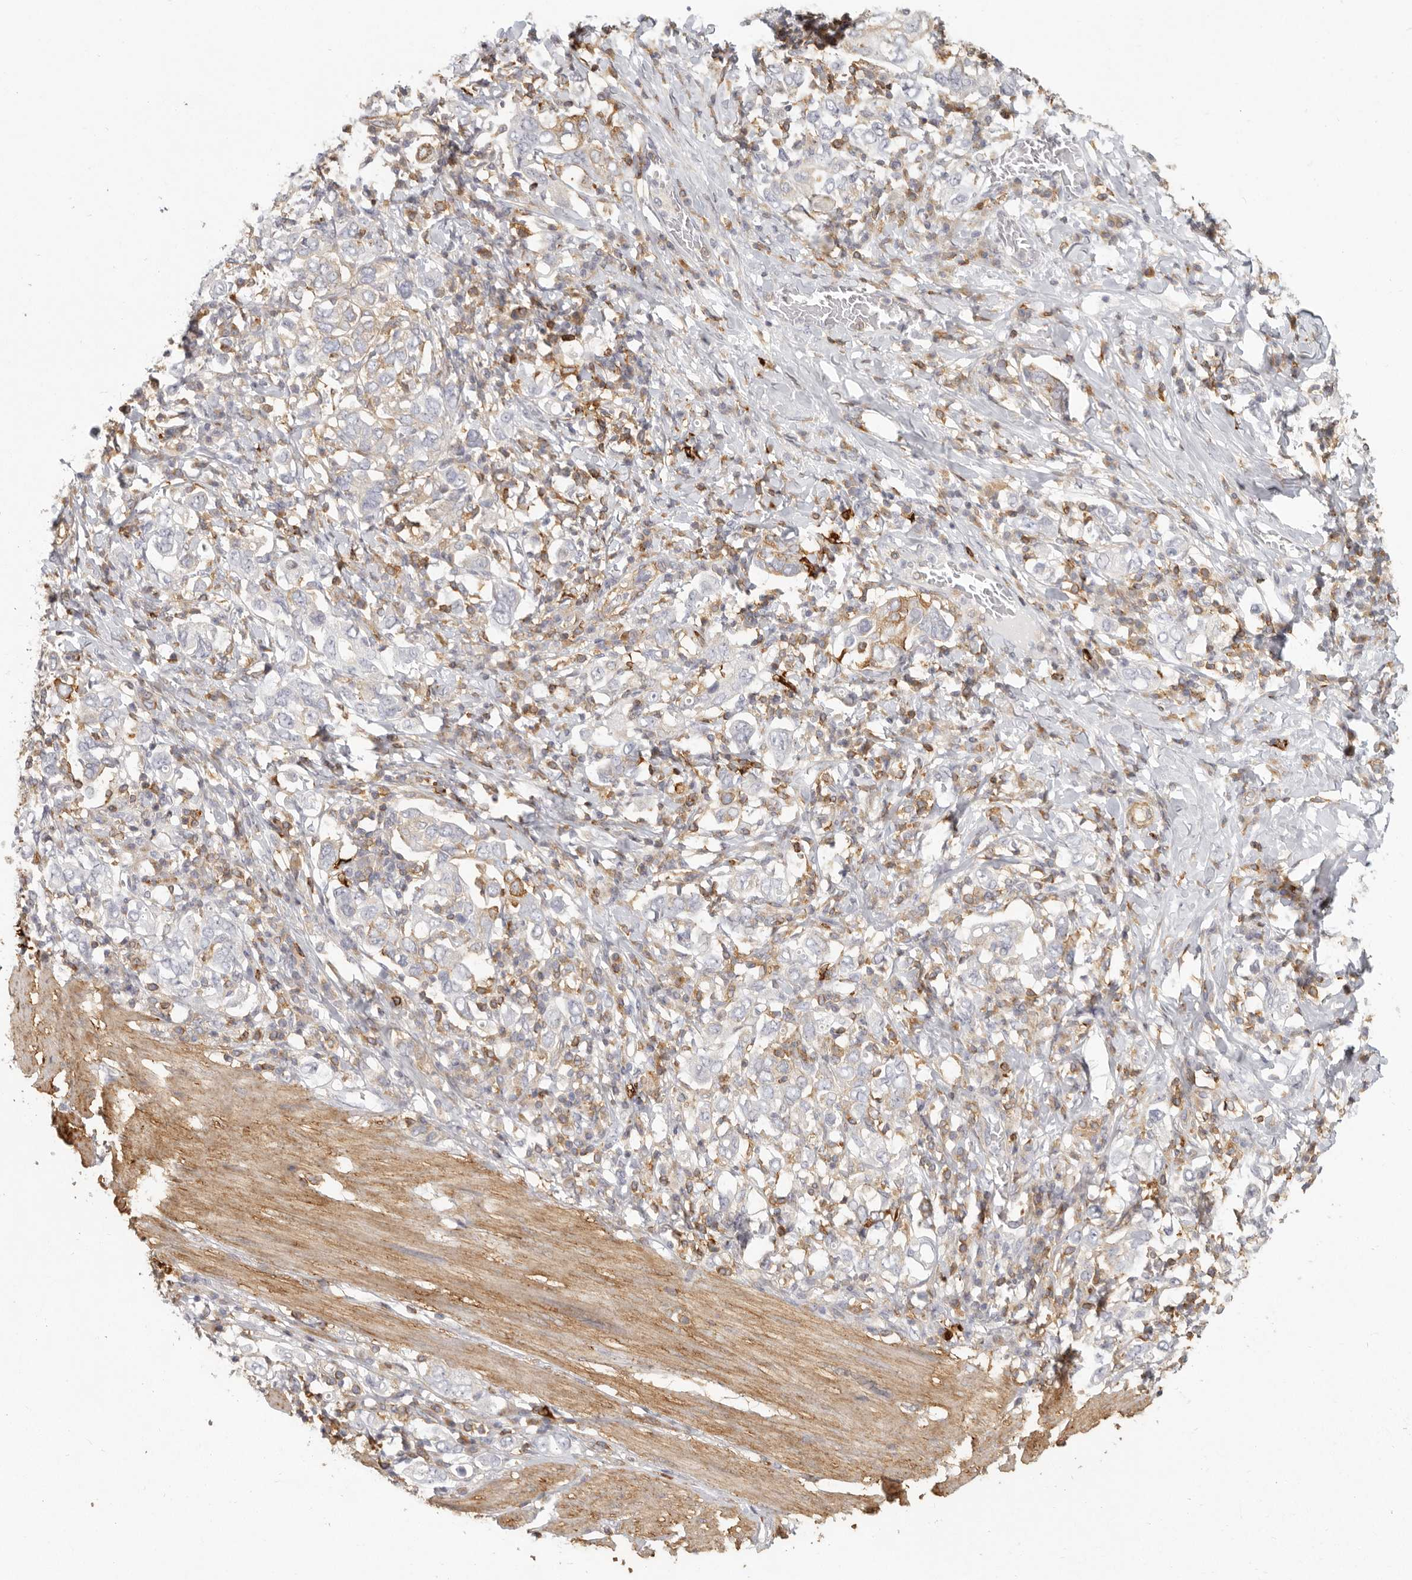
{"staining": {"intensity": "weak", "quantity": "<25%", "location": "cytoplasmic/membranous"}, "tissue": "stomach cancer", "cell_type": "Tumor cells", "image_type": "cancer", "snomed": [{"axis": "morphology", "description": "Adenocarcinoma, NOS"}, {"axis": "topography", "description": "Stomach, upper"}], "caption": "The histopathology image exhibits no staining of tumor cells in stomach adenocarcinoma.", "gene": "NIBAN1", "patient": {"sex": "male", "age": 62}}